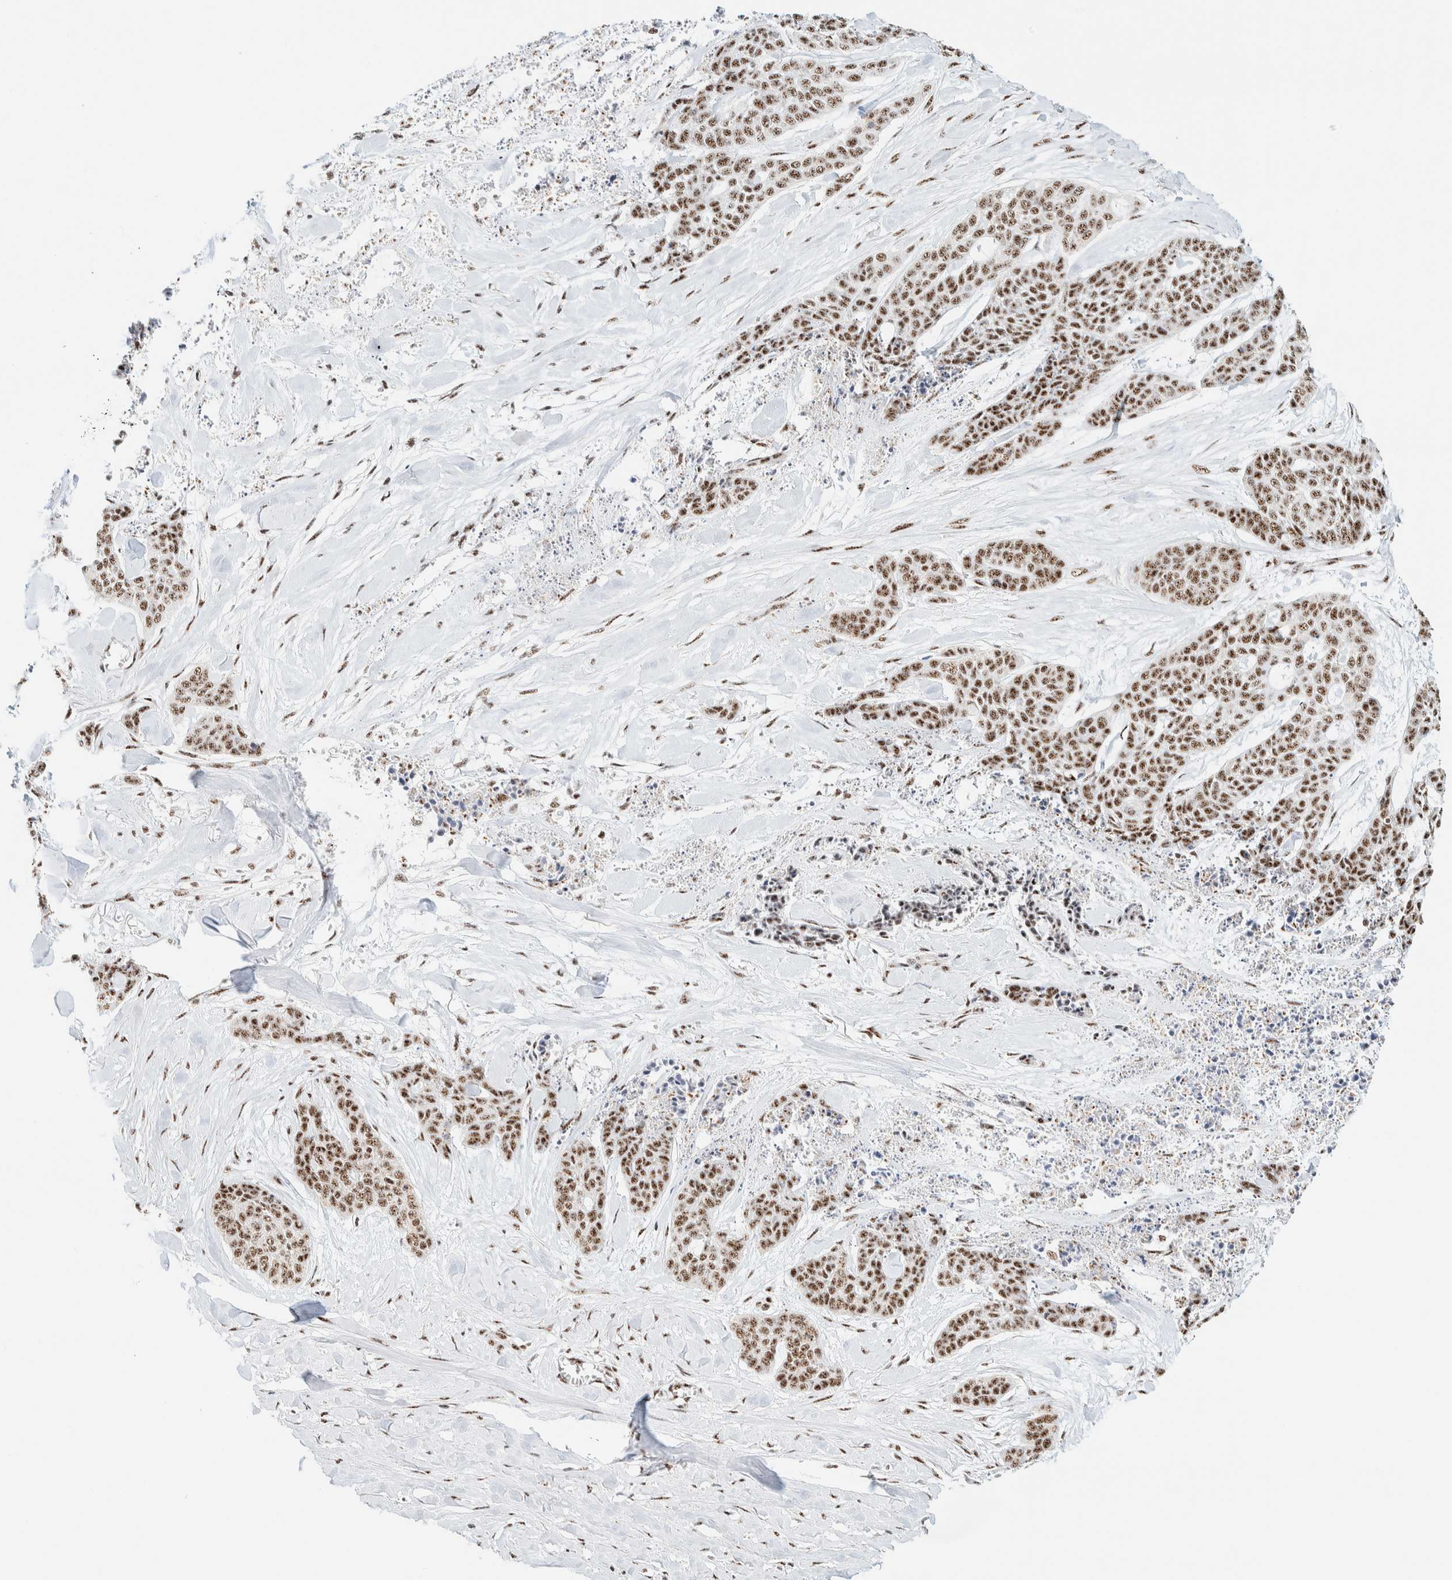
{"staining": {"intensity": "moderate", "quantity": ">75%", "location": "nuclear"}, "tissue": "skin cancer", "cell_type": "Tumor cells", "image_type": "cancer", "snomed": [{"axis": "morphology", "description": "Basal cell carcinoma"}, {"axis": "topography", "description": "Skin"}], "caption": "IHC (DAB (3,3'-diaminobenzidine)) staining of basal cell carcinoma (skin) exhibits moderate nuclear protein expression in about >75% of tumor cells.", "gene": "SON", "patient": {"sex": "female", "age": 64}}